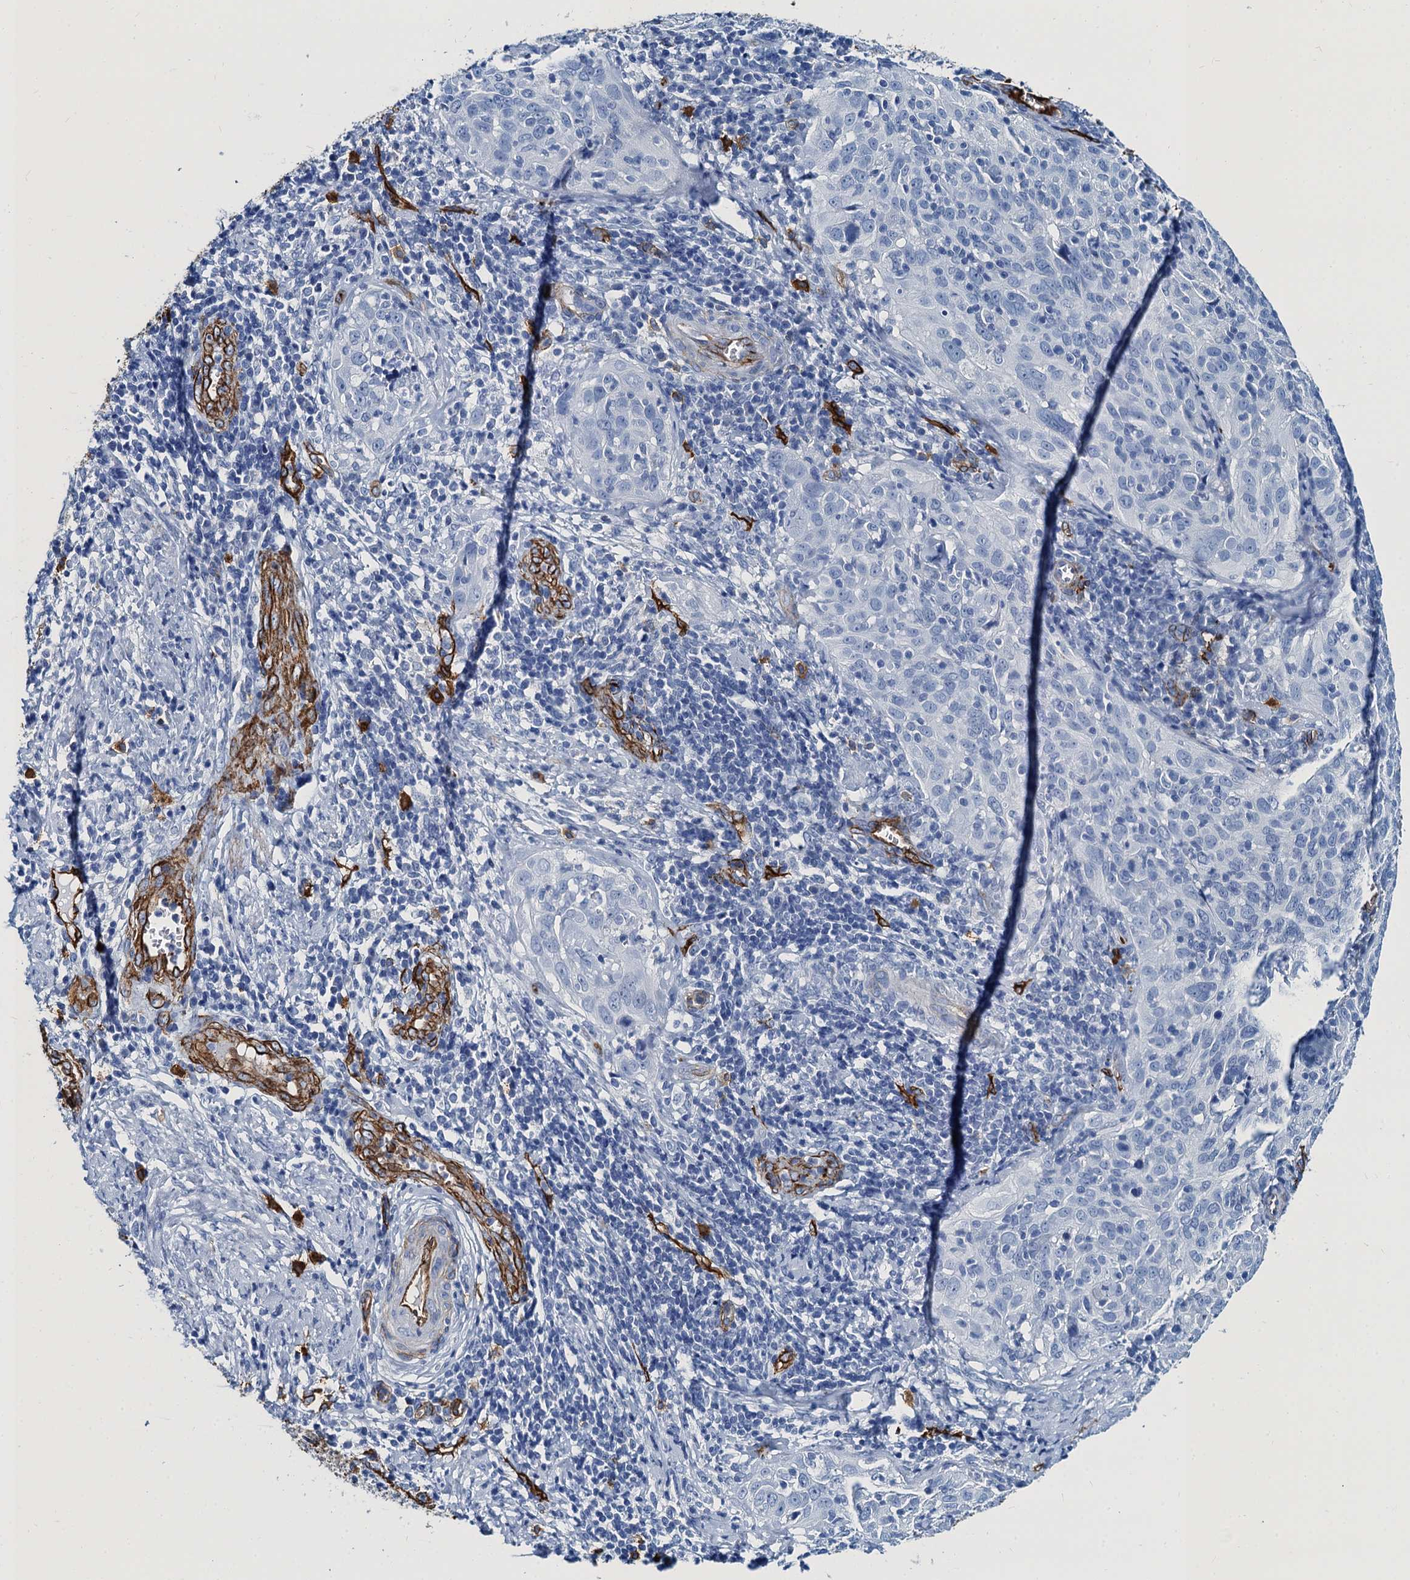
{"staining": {"intensity": "negative", "quantity": "none", "location": "none"}, "tissue": "cervical cancer", "cell_type": "Tumor cells", "image_type": "cancer", "snomed": [{"axis": "morphology", "description": "Normal tissue, NOS"}, {"axis": "morphology", "description": "Squamous cell carcinoma, NOS"}, {"axis": "topography", "description": "Cervix"}], "caption": "Tumor cells show no significant protein staining in squamous cell carcinoma (cervical).", "gene": "CAVIN2", "patient": {"sex": "female", "age": 31}}